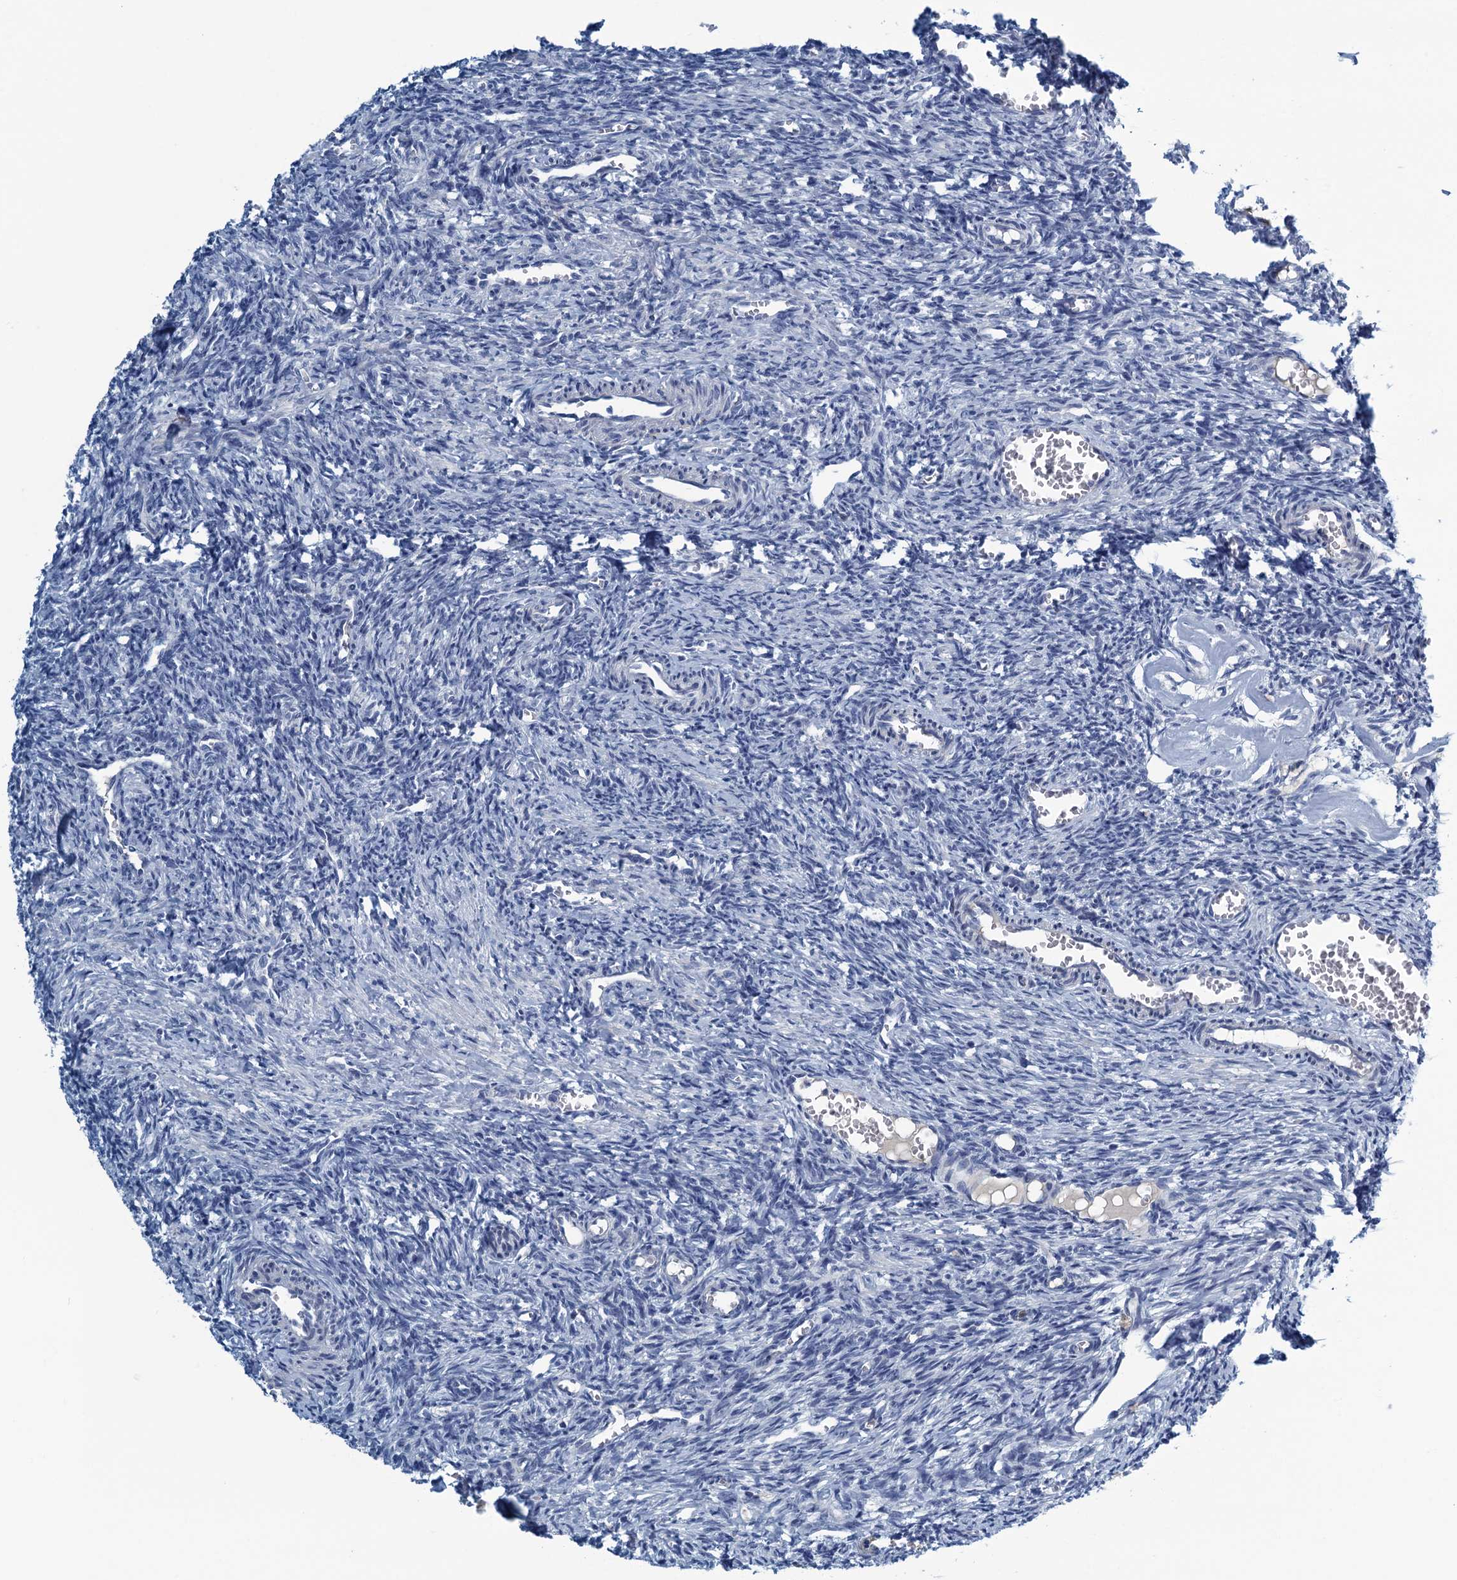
{"staining": {"intensity": "negative", "quantity": "none", "location": "none"}, "tissue": "ovary", "cell_type": "Follicle cells", "image_type": "normal", "snomed": [{"axis": "morphology", "description": "Normal tissue, NOS"}, {"axis": "topography", "description": "Ovary"}], "caption": "A histopathology image of human ovary is negative for staining in follicle cells. Nuclei are stained in blue.", "gene": "C10orf88", "patient": {"sex": "female", "age": 27}}